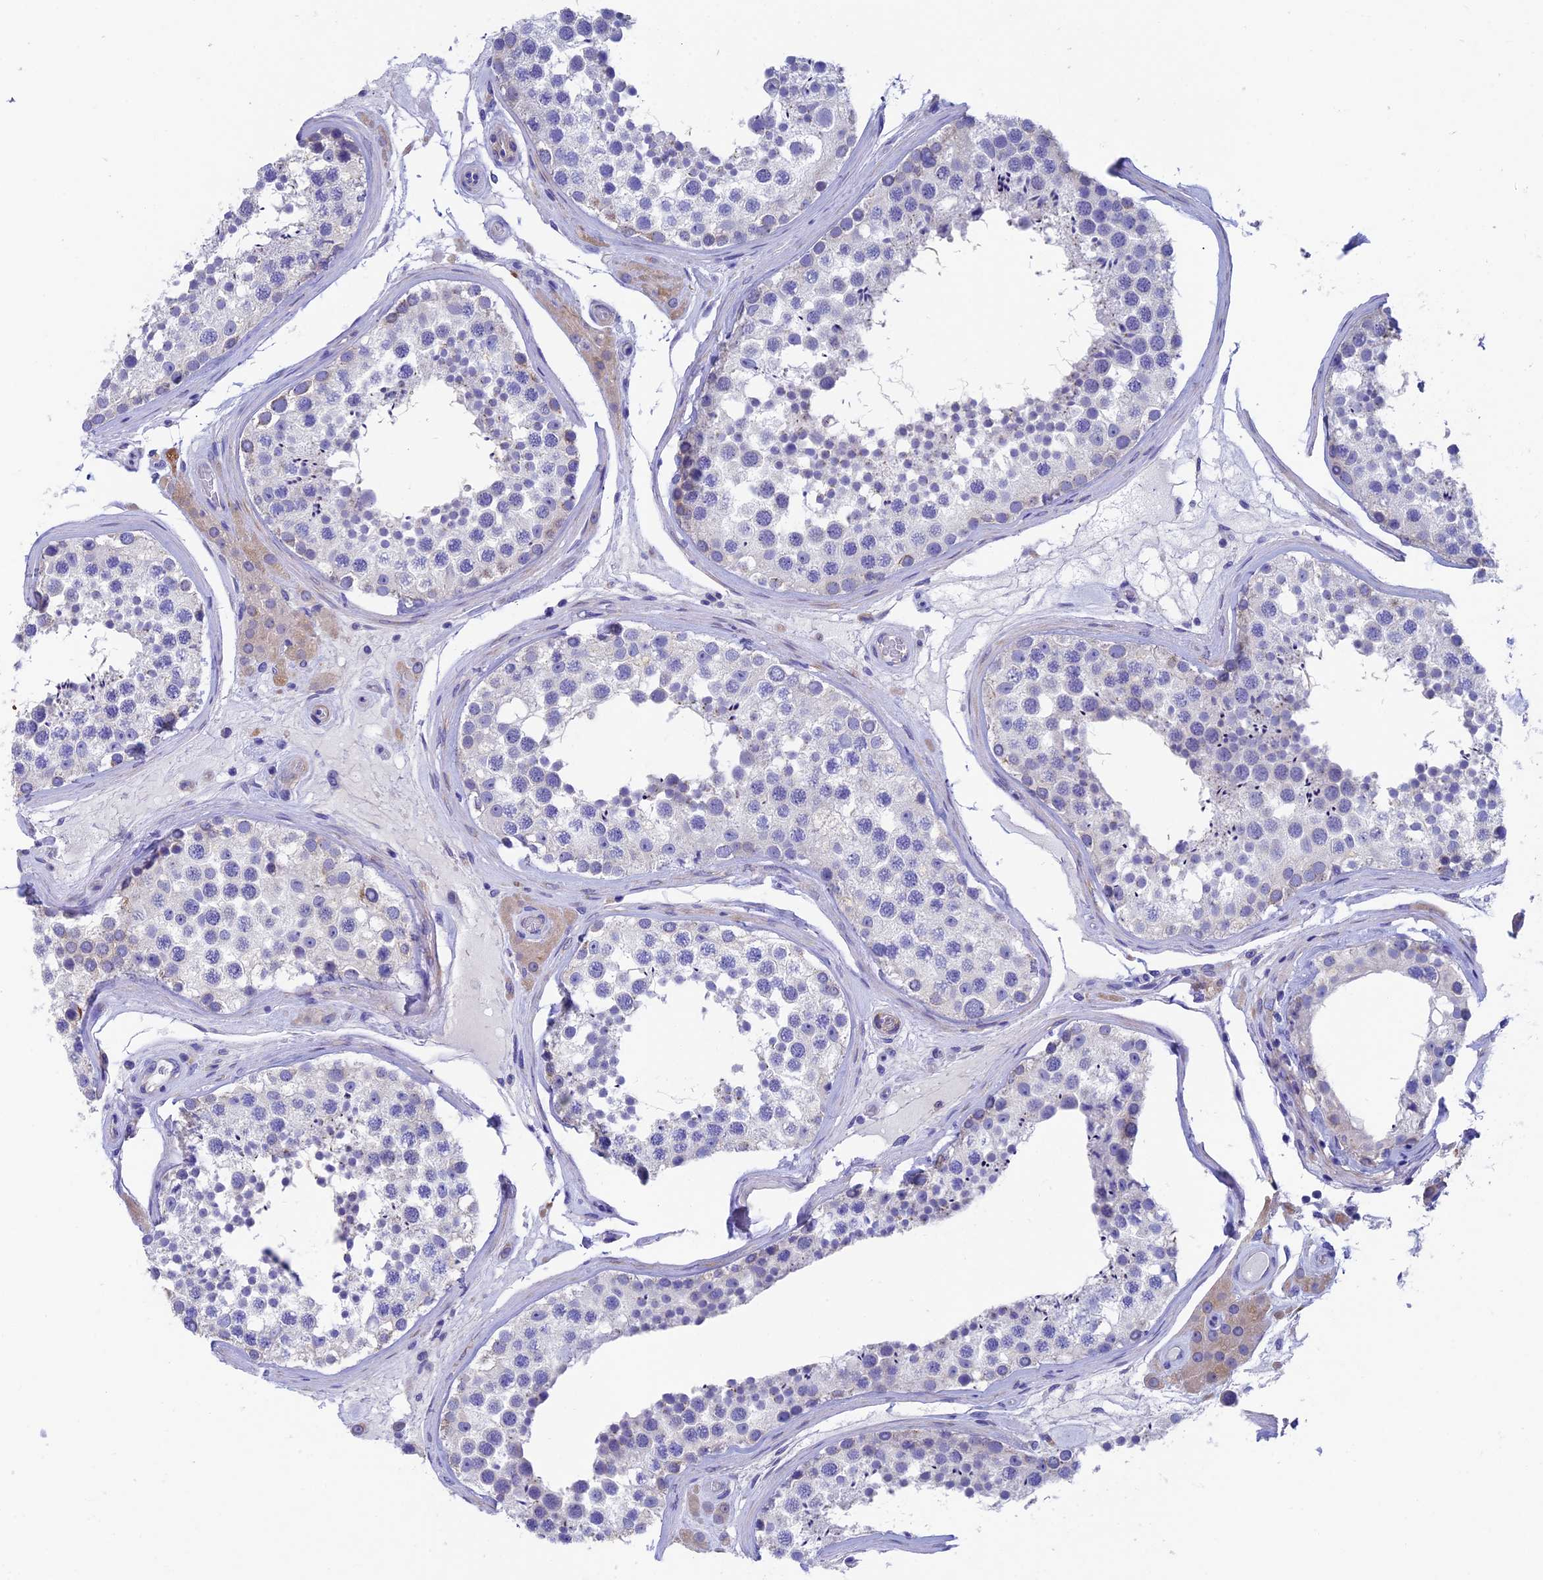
{"staining": {"intensity": "negative", "quantity": "none", "location": "none"}, "tissue": "testis", "cell_type": "Cells in seminiferous ducts", "image_type": "normal", "snomed": [{"axis": "morphology", "description": "Normal tissue, NOS"}, {"axis": "topography", "description": "Testis"}], "caption": "Cells in seminiferous ducts show no significant protein expression in normal testis. (Immunohistochemistry, brightfield microscopy, high magnification).", "gene": "ADH7", "patient": {"sex": "male", "age": 46}}